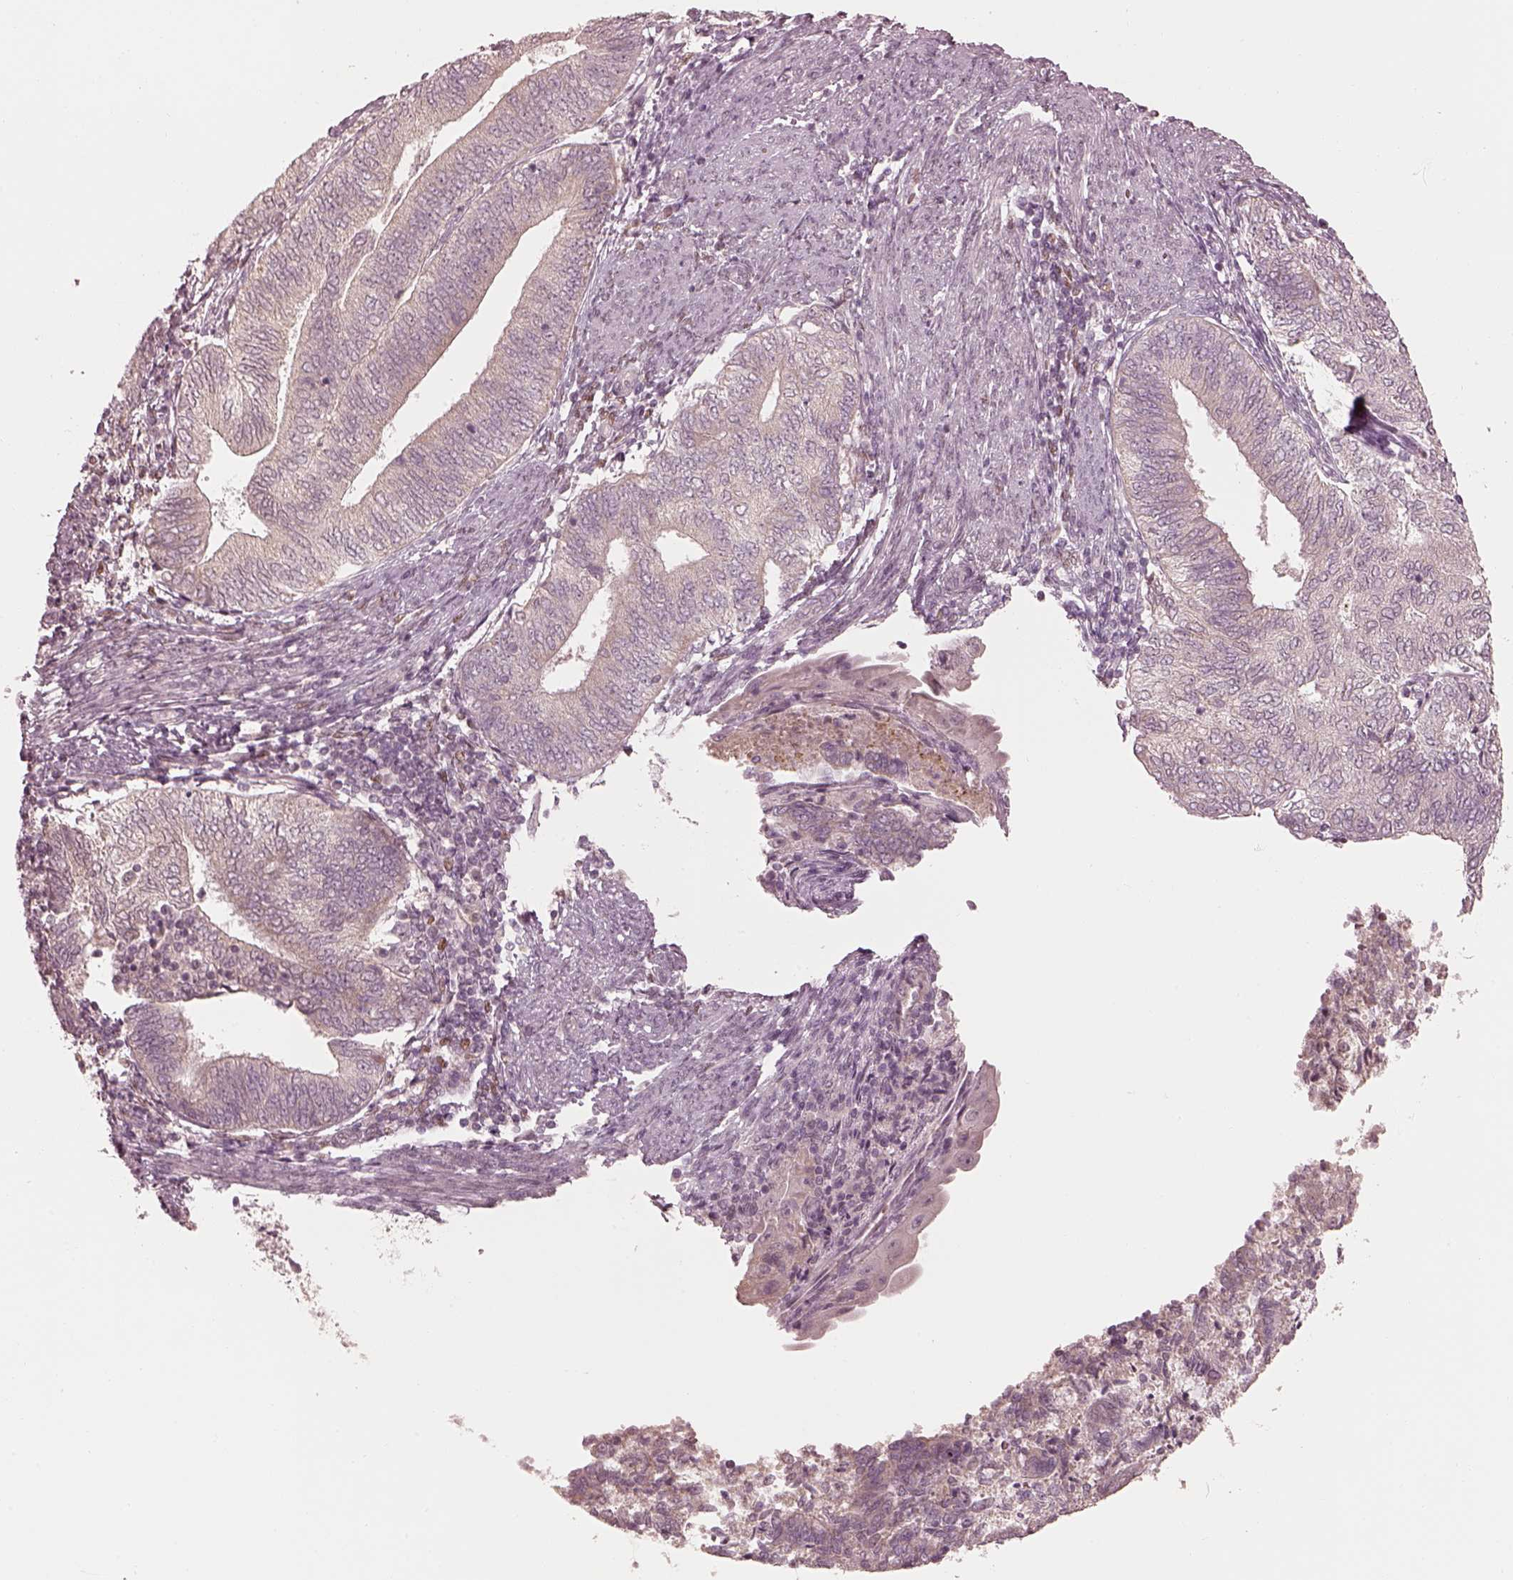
{"staining": {"intensity": "negative", "quantity": "none", "location": "none"}, "tissue": "endometrial cancer", "cell_type": "Tumor cells", "image_type": "cancer", "snomed": [{"axis": "morphology", "description": "Adenocarcinoma, NOS"}, {"axis": "topography", "description": "Endometrium"}], "caption": "IHC image of neoplastic tissue: adenocarcinoma (endometrial) stained with DAB demonstrates no significant protein positivity in tumor cells.", "gene": "IQCB1", "patient": {"sex": "female", "age": 65}}